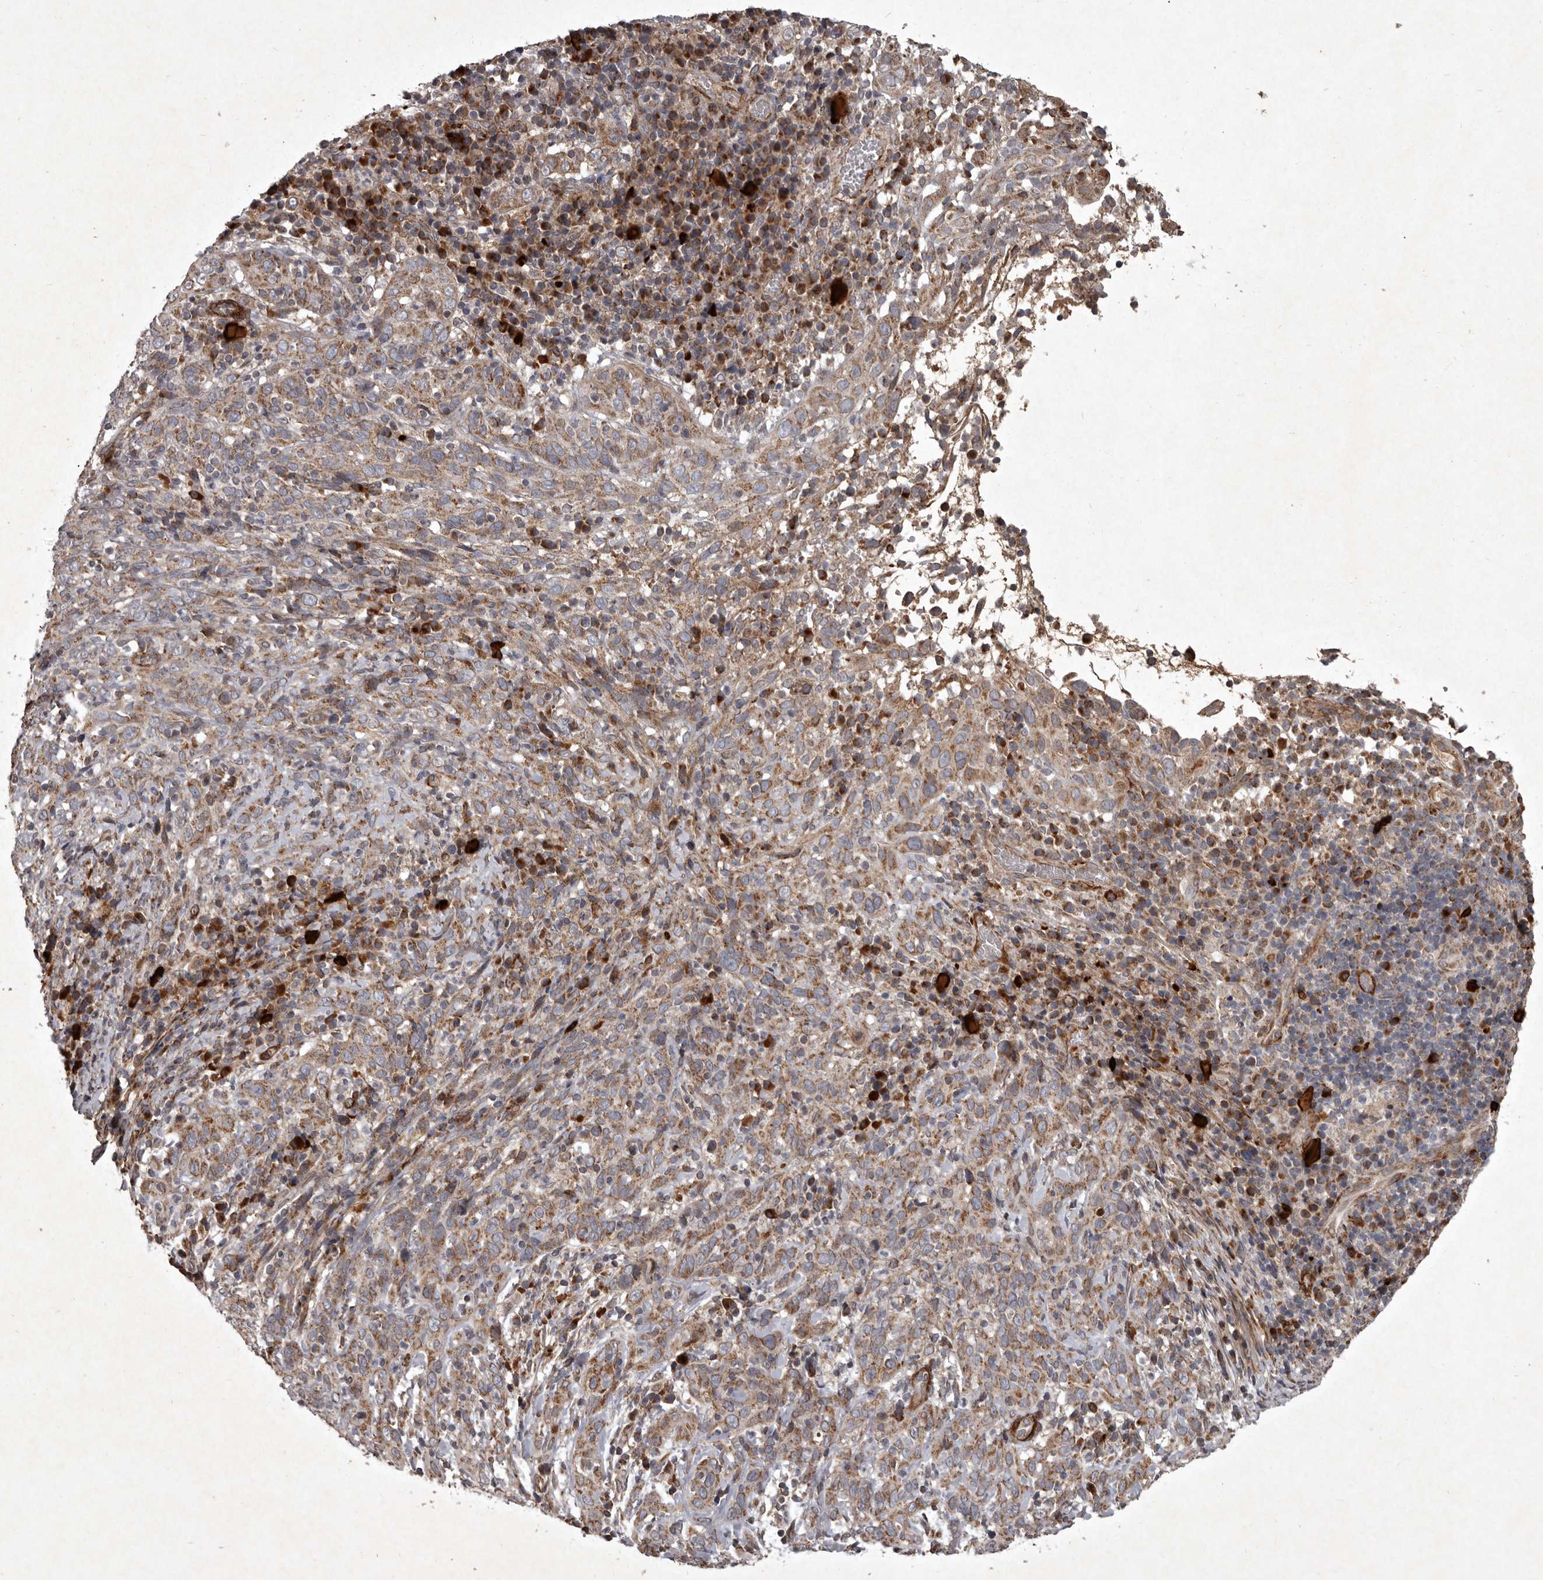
{"staining": {"intensity": "moderate", "quantity": ">75%", "location": "cytoplasmic/membranous"}, "tissue": "cervical cancer", "cell_type": "Tumor cells", "image_type": "cancer", "snomed": [{"axis": "morphology", "description": "Squamous cell carcinoma, NOS"}, {"axis": "topography", "description": "Cervix"}], "caption": "Tumor cells display medium levels of moderate cytoplasmic/membranous staining in about >75% of cells in human cervical cancer (squamous cell carcinoma). The protein is stained brown, and the nuclei are stained in blue (DAB IHC with brightfield microscopy, high magnification).", "gene": "MRPS15", "patient": {"sex": "female", "age": 46}}